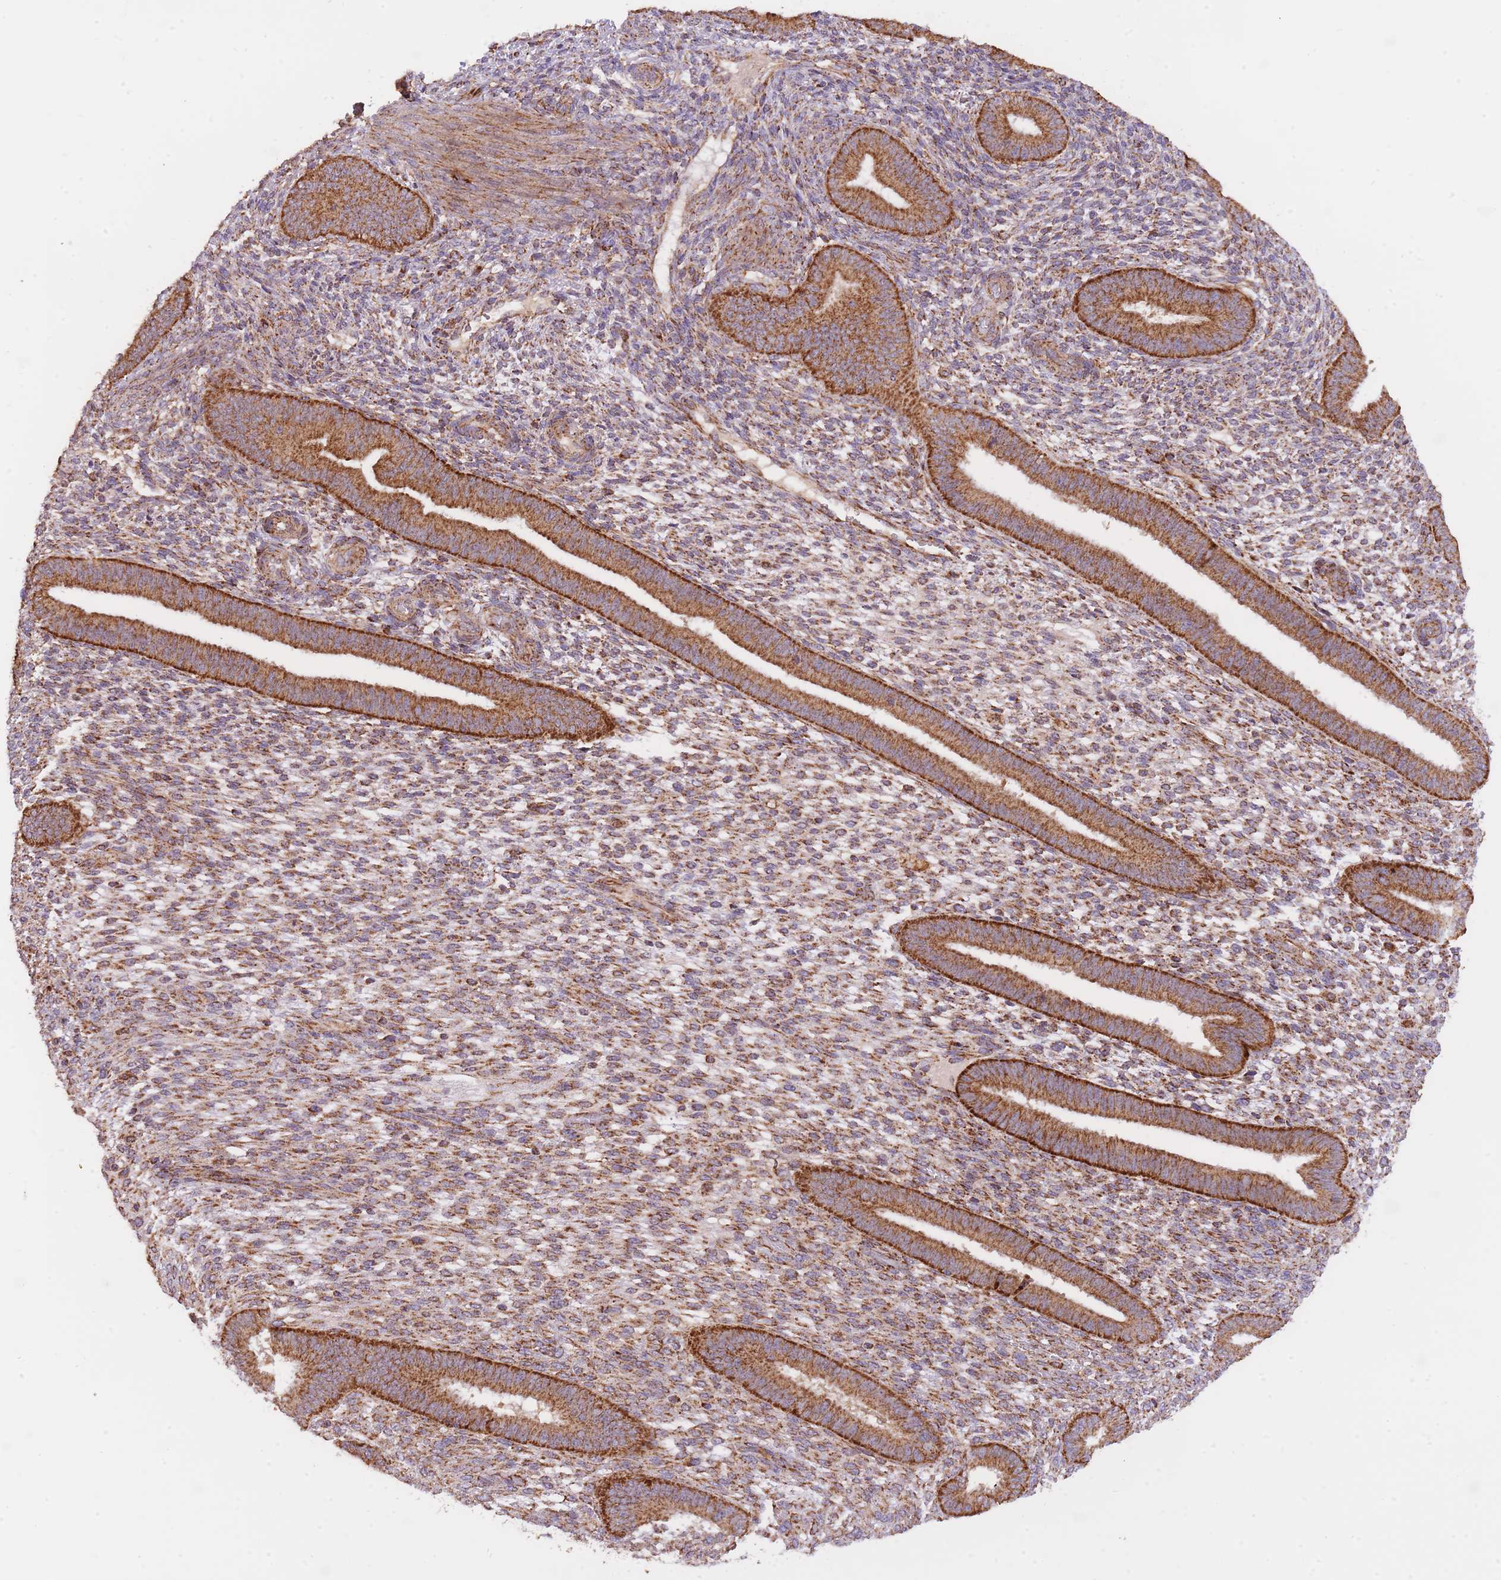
{"staining": {"intensity": "moderate", "quantity": ">75%", "location": "cytoplasmic/membranous"}, "tissue": "endometrium", "cell_type": "Cells in endometrial stroma", "image_type": "normal", "snomed": [{"axis": "morphology", "description": "Normal tissue, NOS"}, {"axis": "topography", "description": "Endometrium"}], "caption": "Immunohistochemistry of unremarkable endometrium exhibits medium levels of moderate cytoplasmic/membranous expression in approximately >75% of cells in endometrial stroma.", "gene": "PREP", "patient": {"sex": "female", "age": 36}}